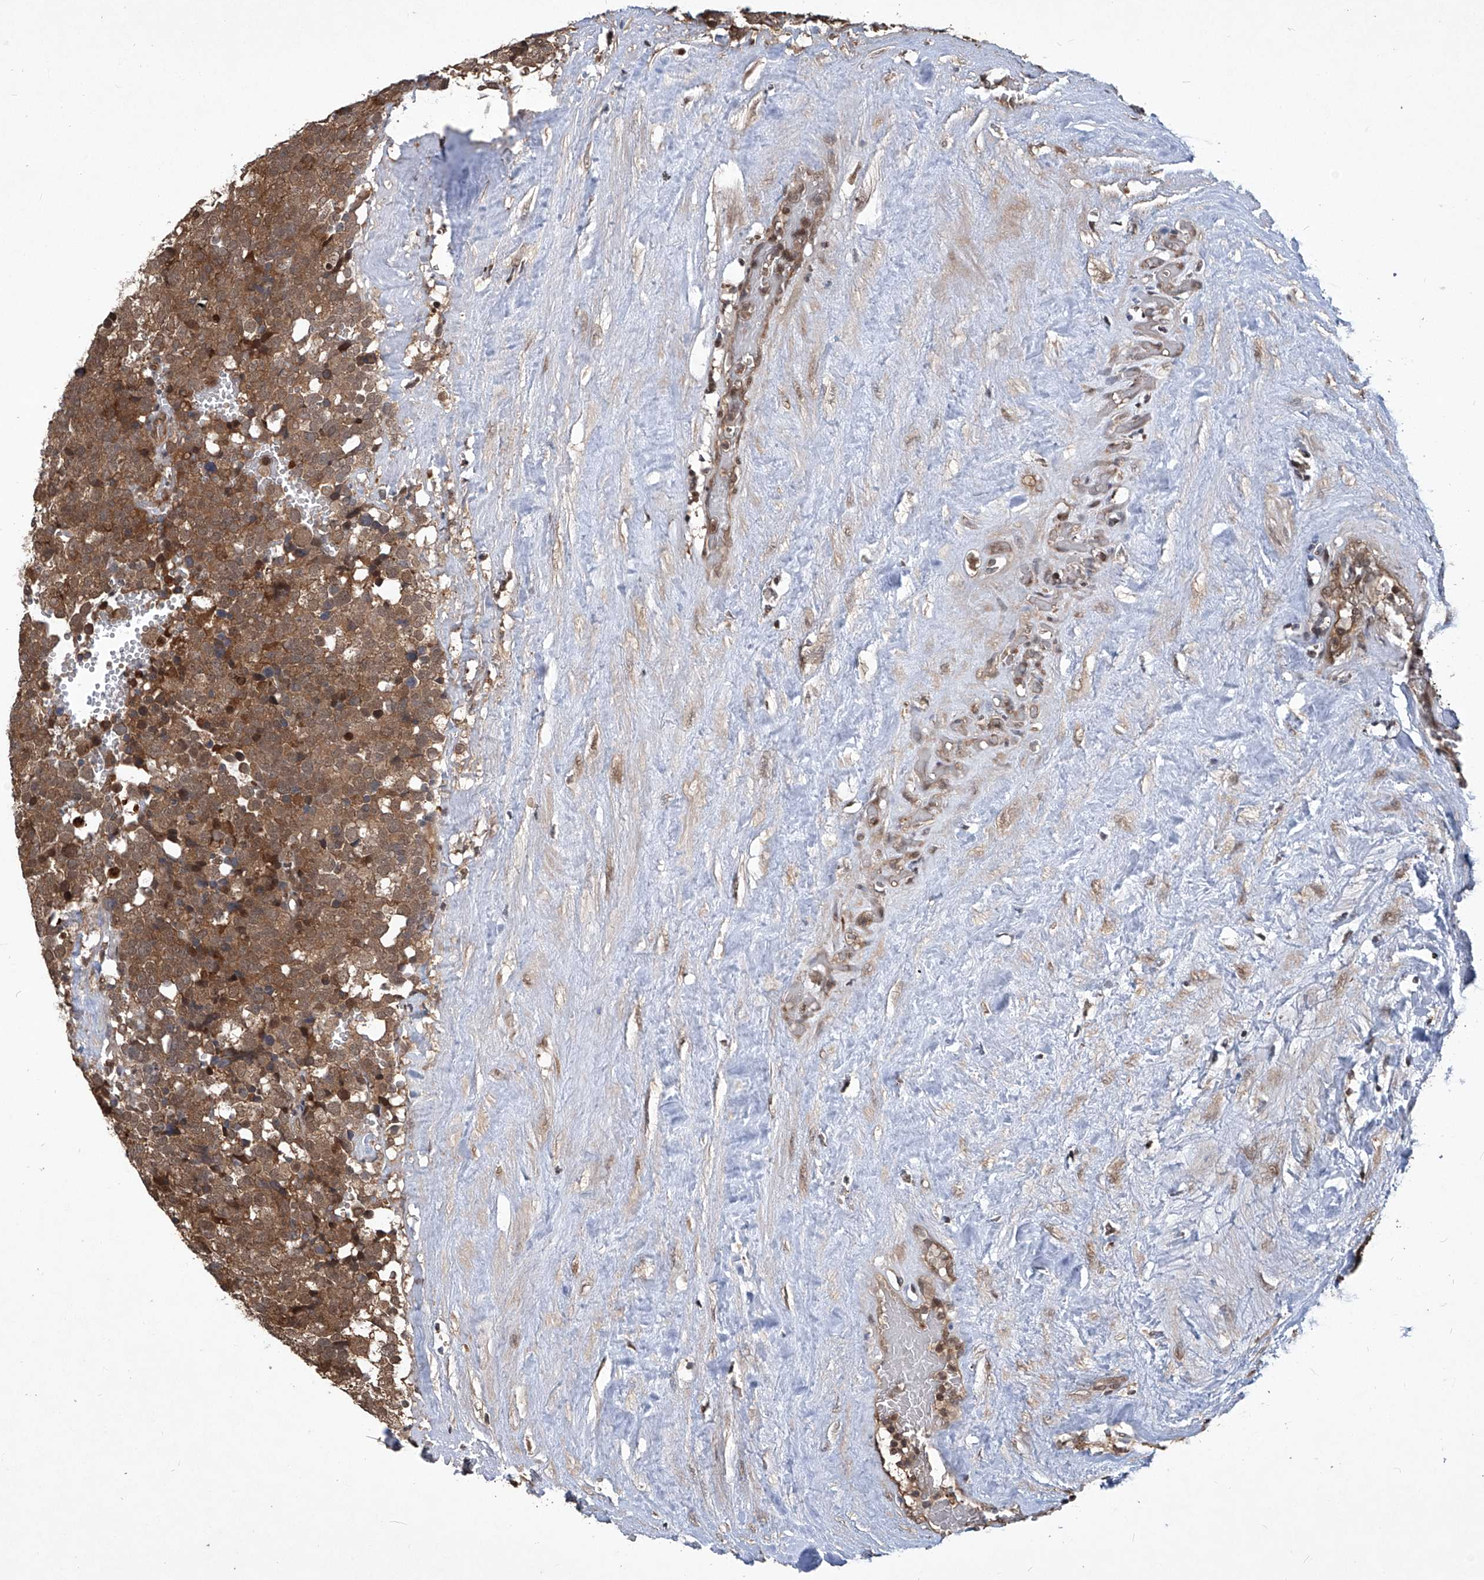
{"staining": {"intensity": "moderate", "quantity": ">75%", "location": "cytoplasmic/membranous,nuclear"}, "tissue": "testis cancer", "cell_type": "Tumor cells", "image_type": "cancer", "snomed": [{"axis": "morphology", "description": "Seminoma, NOS"}, {"axis": "topography", "description": "Testis"}], "caption": "Brown immunohistochemical staining in testis seminoma shows moderate cytoplasmic/membranous and nuclear positivity in approximately >75% of tumor cells.", "gene": "PSMB1", "patient": {"sex": "male", "age": 71}}